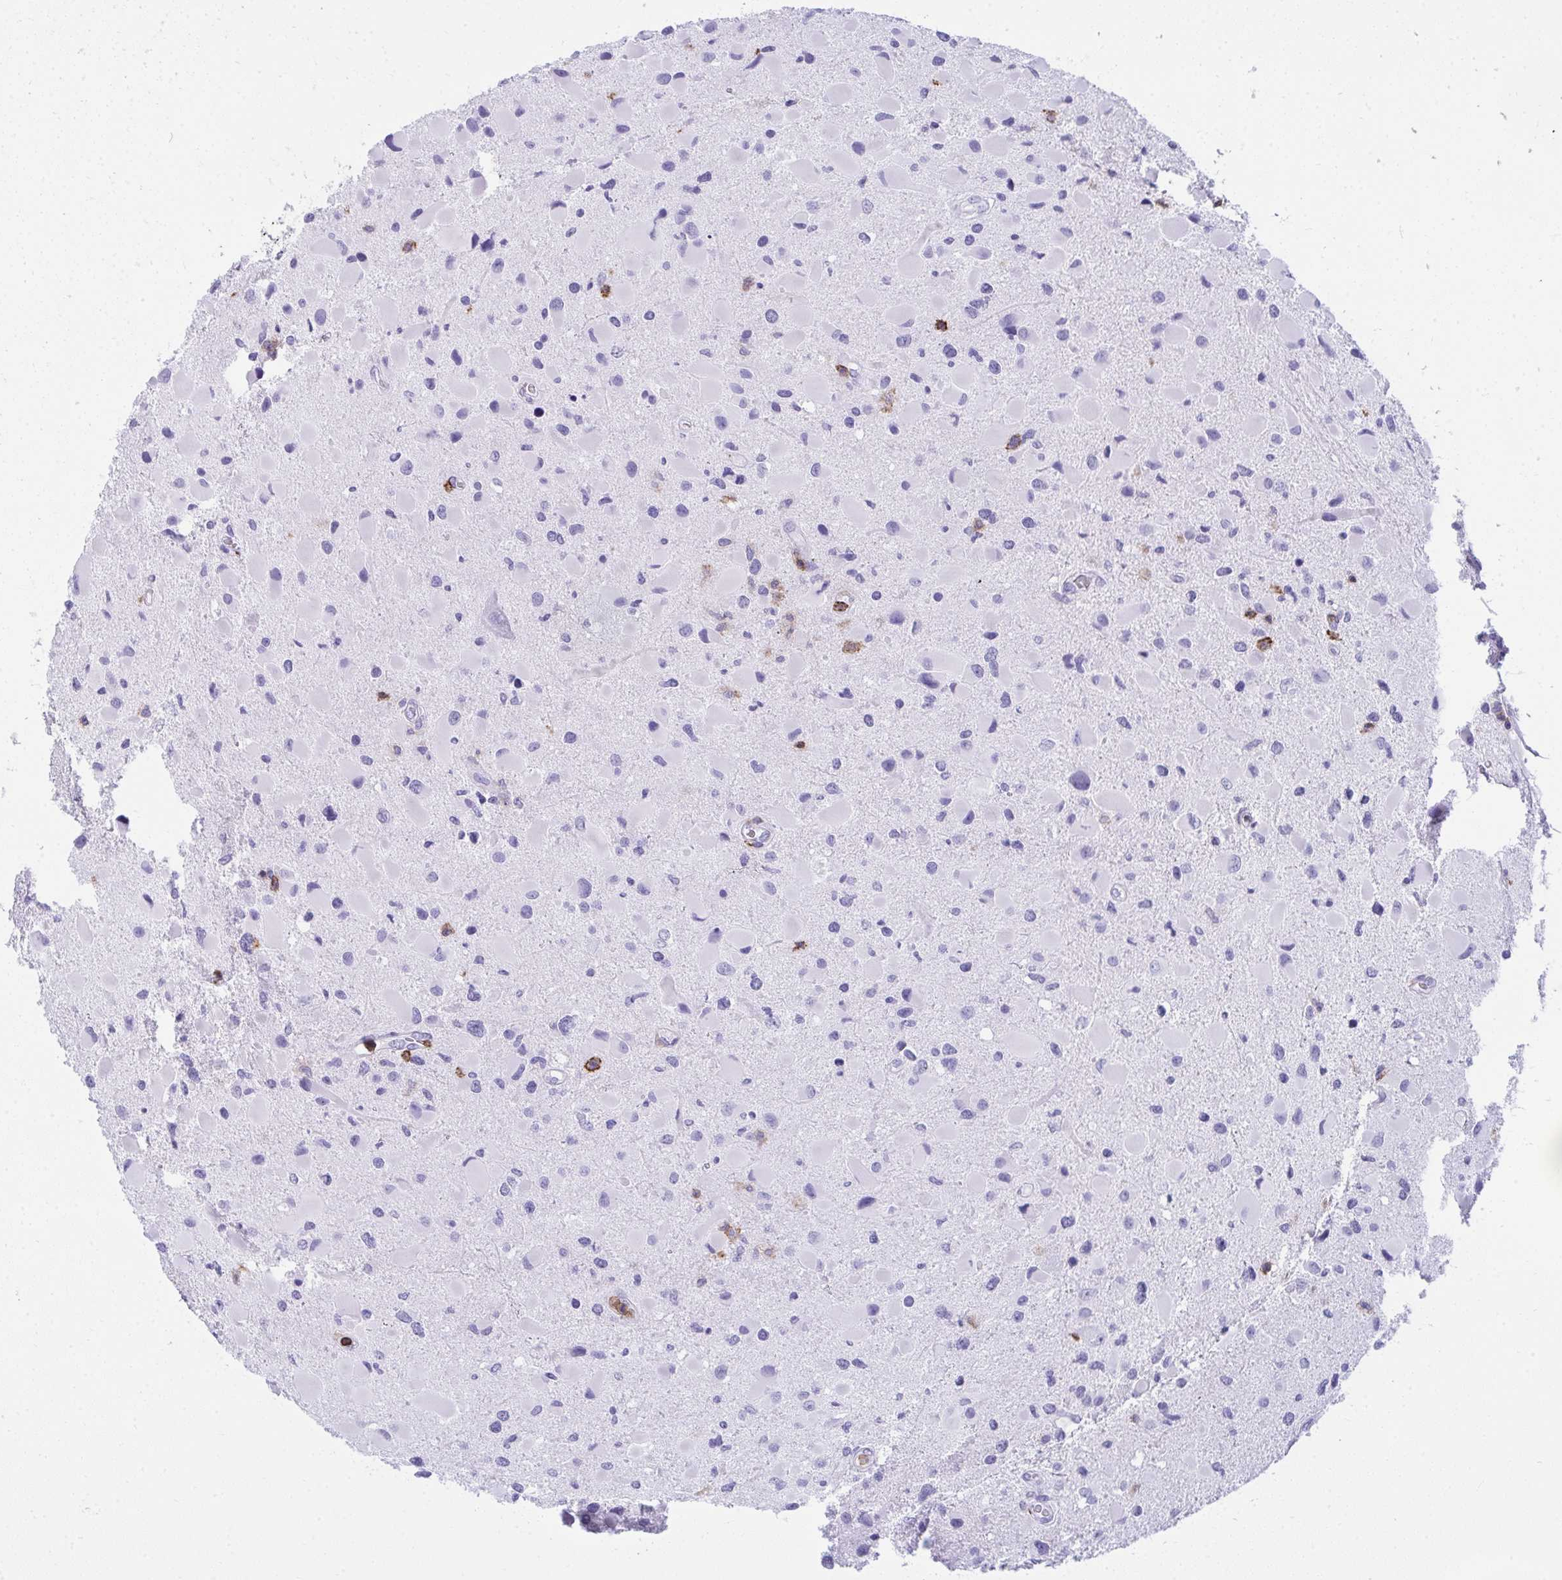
{"staining": {"intensity": "negative", "quantity": "none", "location": "none"}, "tissue": "glioma", "cell_type": "Tumor cells", "image_type": "cancer", "snomed": [{"axis": "morphology", "description": "Glioma, malignant, Low grade"}, {"axis": "topography", "description": "Brain"}], "caption": "Immunohistochemical staining of glioma displays no significant positivity in tumor cells.", "gene": "SPN", "patient": {"sex": "female", "age": 32}}